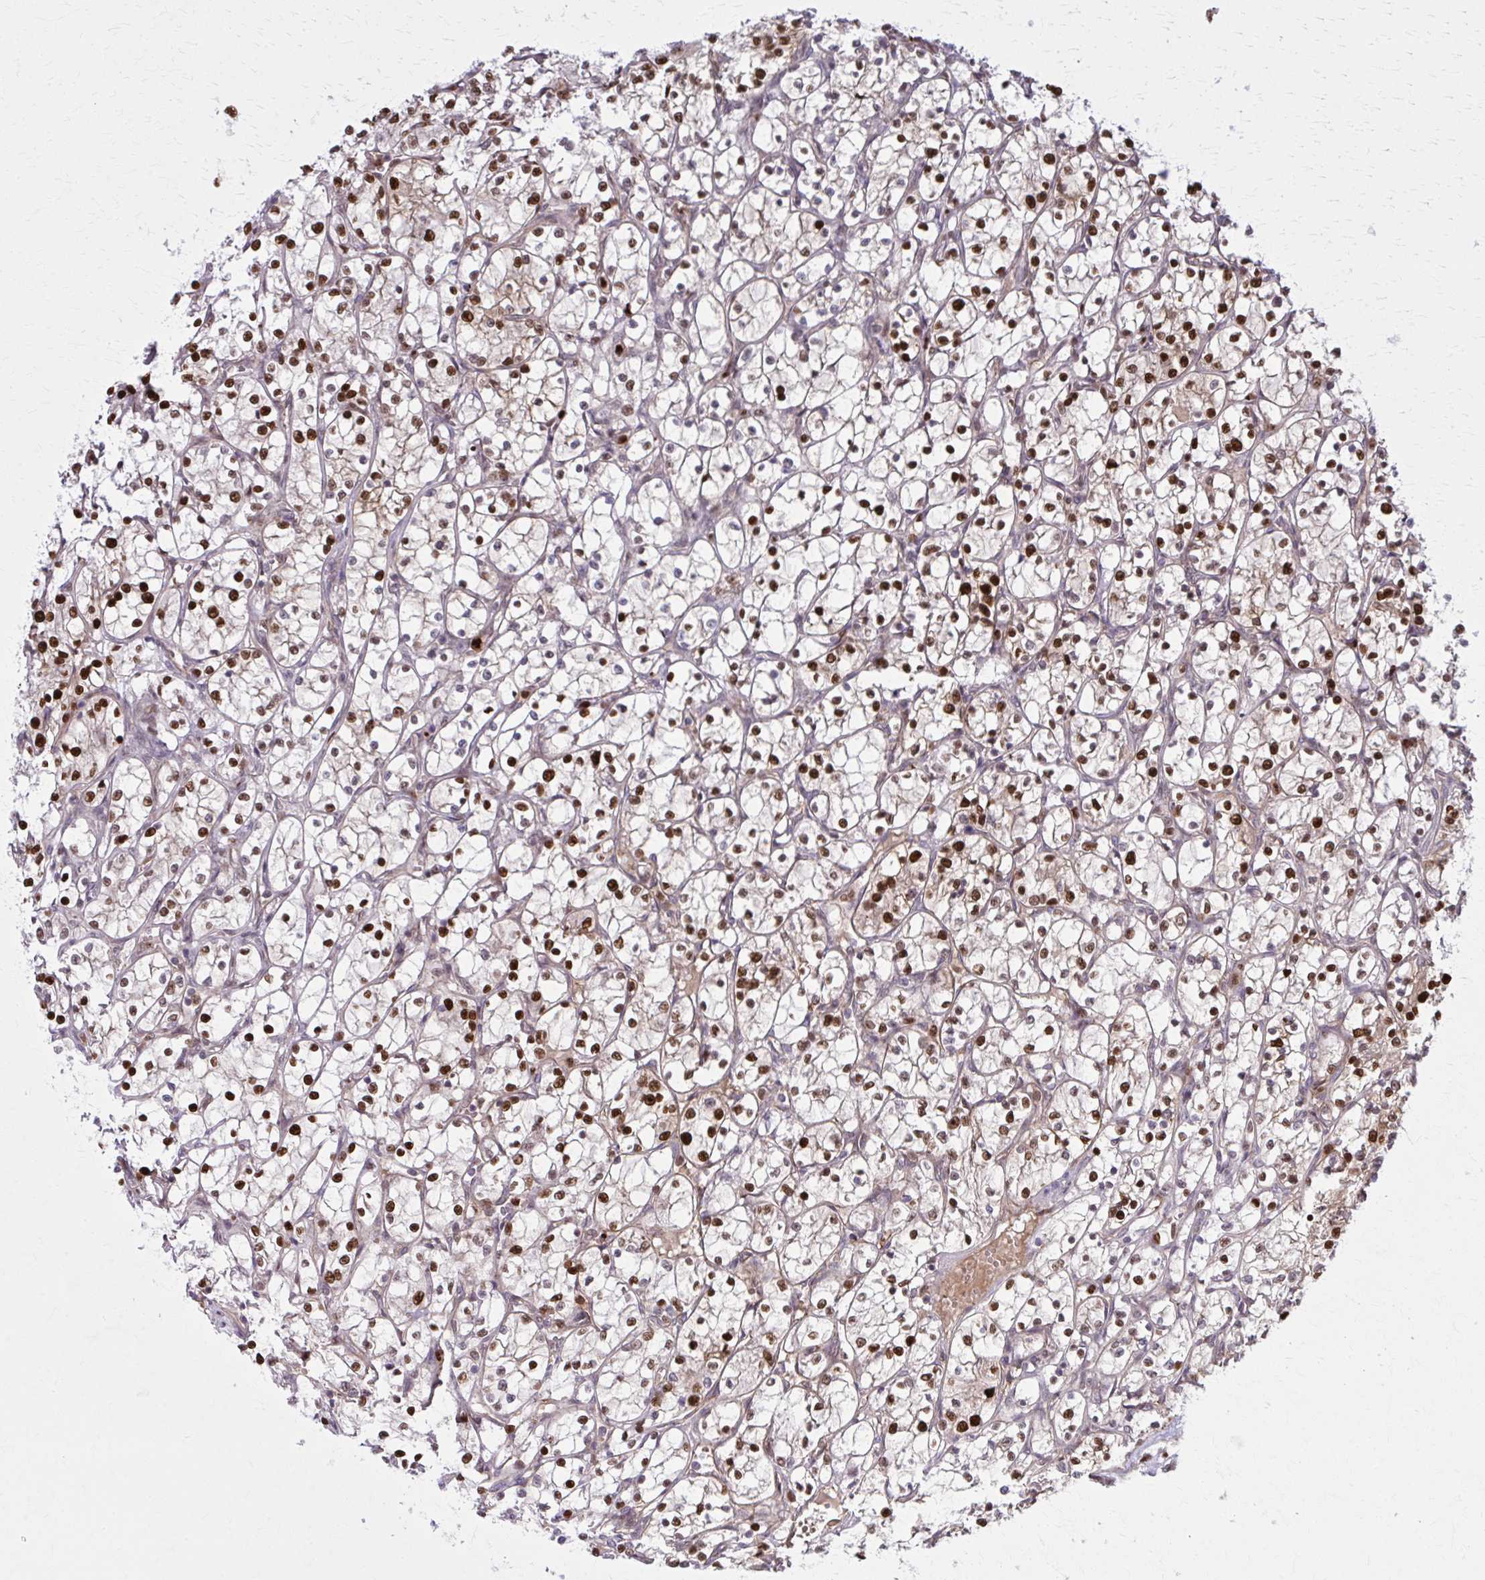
{"staining": {"intensity": "strong", "quantity": ">75%", "location": "nuclear"}, "tissue": "renal cancer", "cell_type": "Tumor cells", "image_type": "cancer", "snomed": [{"axis": "morphology", "description": "Adenocarcinoma, NOS"}, {"axis": "topography", "description": "Kidney"}], "caption": "IHC micrograph of neoplastic tissue: human adenocarcinoma (renal) stained using IHC demonstrates high levels of strong protein expression localized specifically in the nuclear of tumor cells, appearing as a nuclear brown color.", "gene": "ZNF559", "patient": {"sex": "female", "age": 69}}